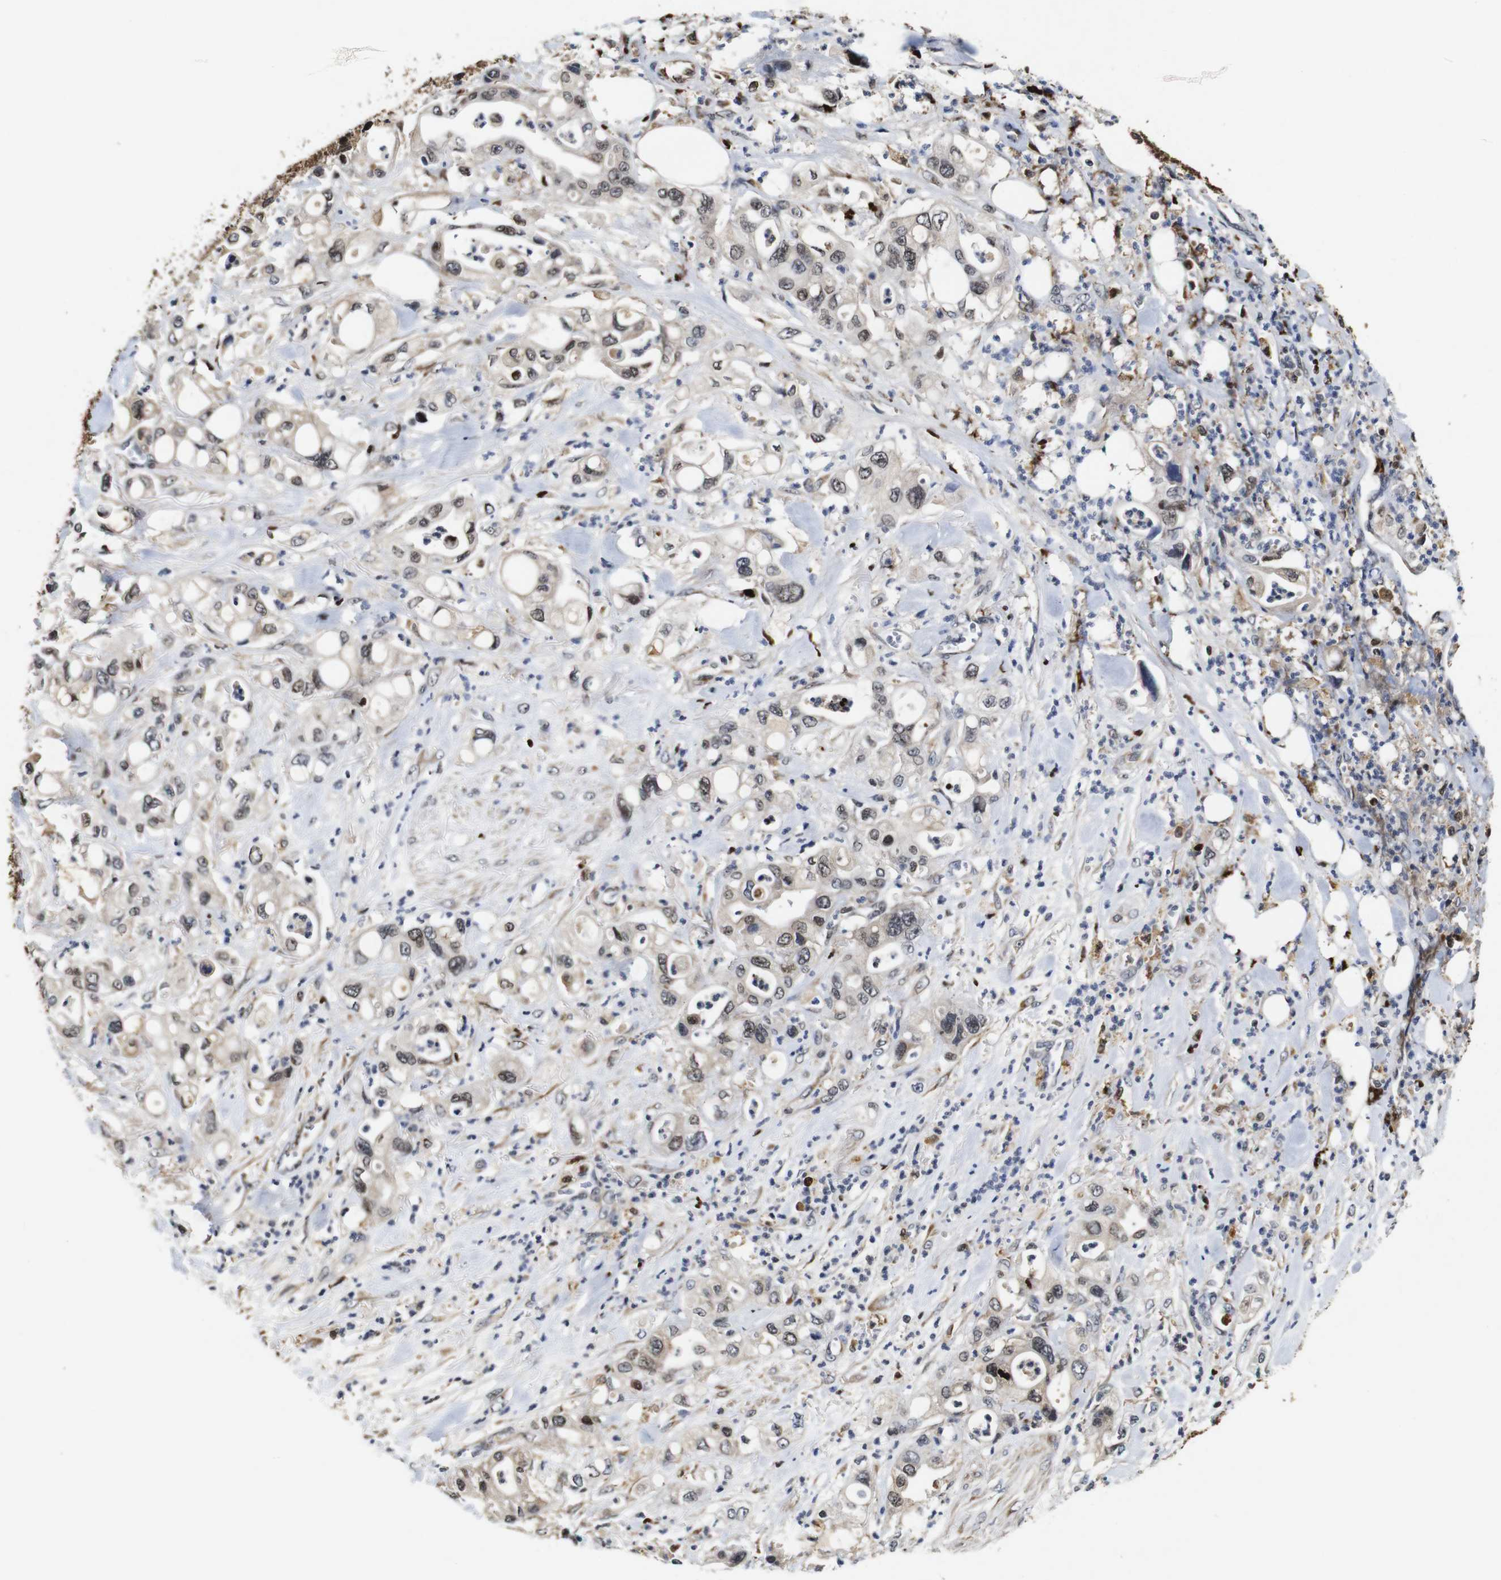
{"staining": {"intensity": "moderate", "quantity": "25%-75%", "location": "cytoplasmic/membranous,nuclear"}, "tissue": "pancreatic cancer", "cell_type": "Tumor cells", "image_type": "cancer", "snomed": [{"axis": "morphology", "description": "Adenocarcinoma, NOS"}, {"axis": "topography", "description": "Pancreas"}], "caption": "Pancreatic adenocarcinoma tissue shows moderate cytoplasmic/membranous and nuclear positivity in approximately 25%-75% of tumor cells, visualized by immunohistochemistry.", "gene": "MYC", "patient": {"sex": "male", "age": 70}}